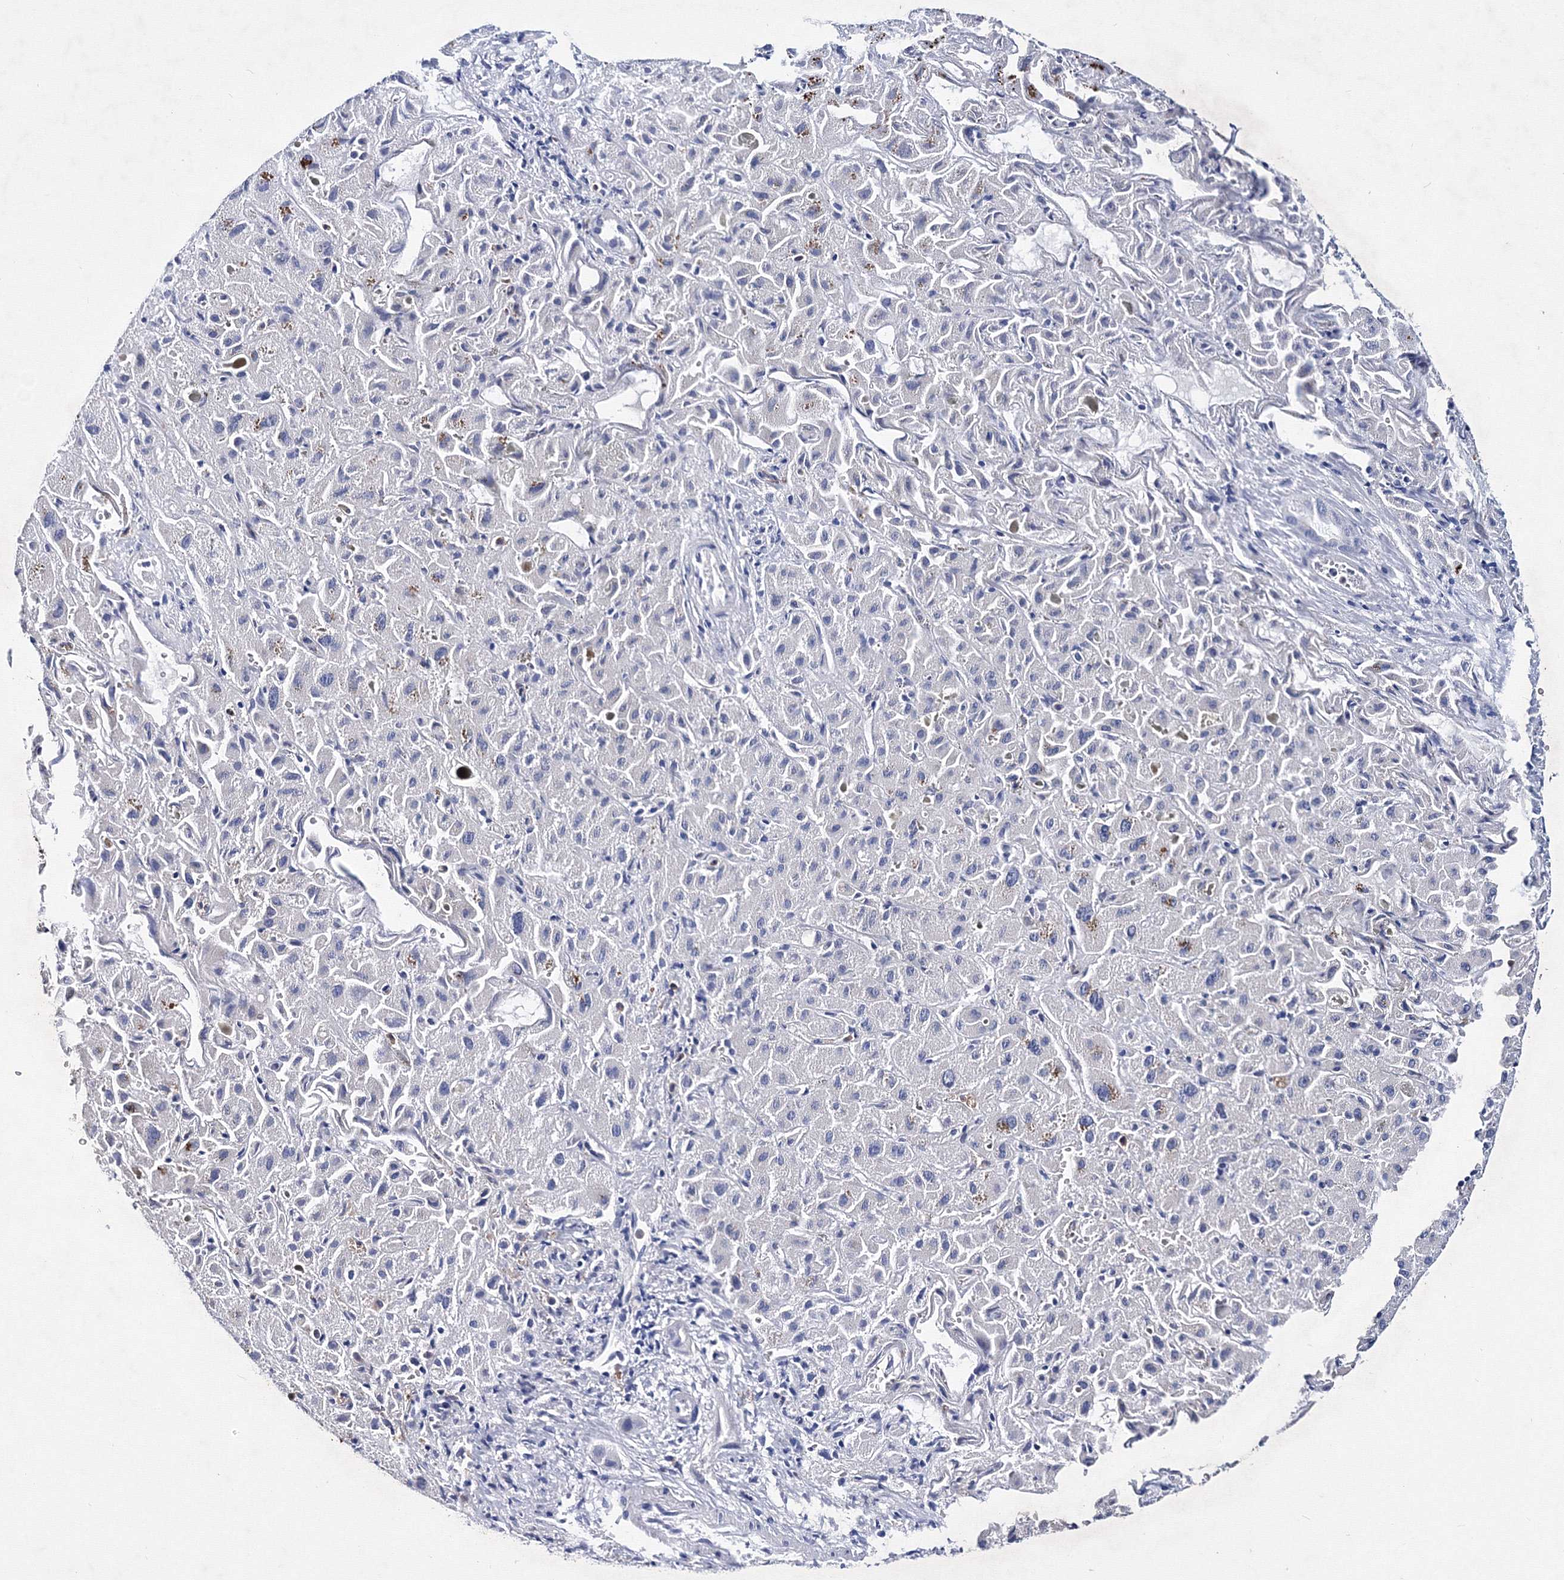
{"staining": {"intensity": "negative", "quantity": "none", "location": "none"}, "tissue": "liver cancer", "cell_type": "Tumor cells", "image_type": "cancer", "snomed": [{"axis": "morphology", "description": "Cholangiocarcinoma"}, {"axis": "topography", "description": "Liver"}], "caption": "Tumor cells are negative for protein expression in human liver cholangiocarcinoma.", "gene": "TRPM2", "patient": {"sex": "female", "age": 52}}